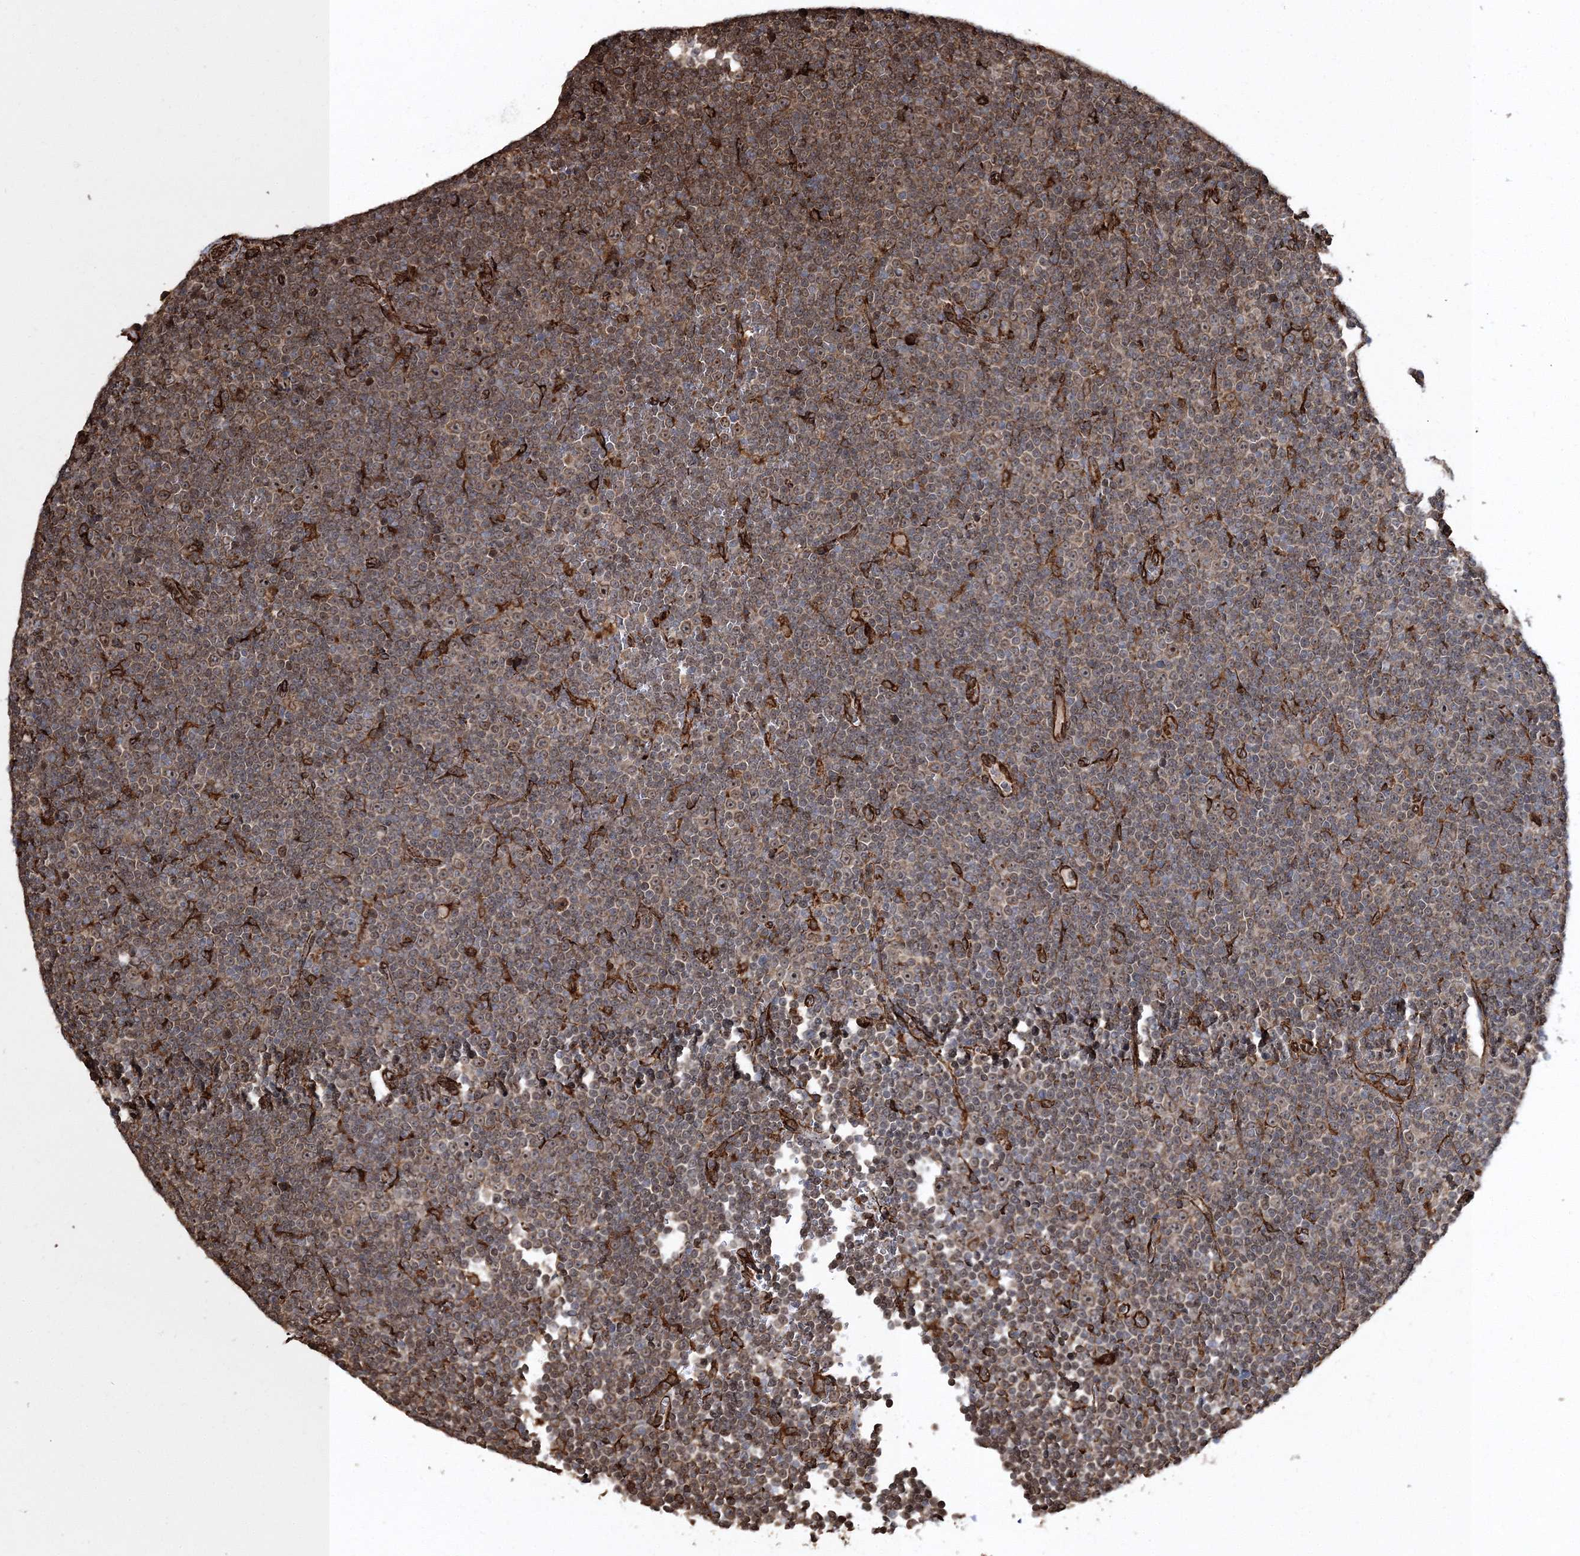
{"staining": {"intensity": "moderate", "quantity": "25%-75%", "location": "cytoplasmic/membranous"}, "tissue": "lymphoma", "cell_type": "Tumor cells", "image_type": "cancer", "snomed": [{"axis": "morphology", "description": "Malignant lymphoma, non-Hodgkin's type, Low grade"}, {"axis": "topography", "description": "Lymph node"}], "caption": "A high-resolution image shows immunohistochemistry (IHC) staining of malignant lymphoma, non-Hodgkin's type (low-grade), which displays moderate cytoplasmic/membranous expression in approximately 25%-75% of tumor cells.", "gene": "SCRN3", "patient": {"sex": "female", "age": 67}}